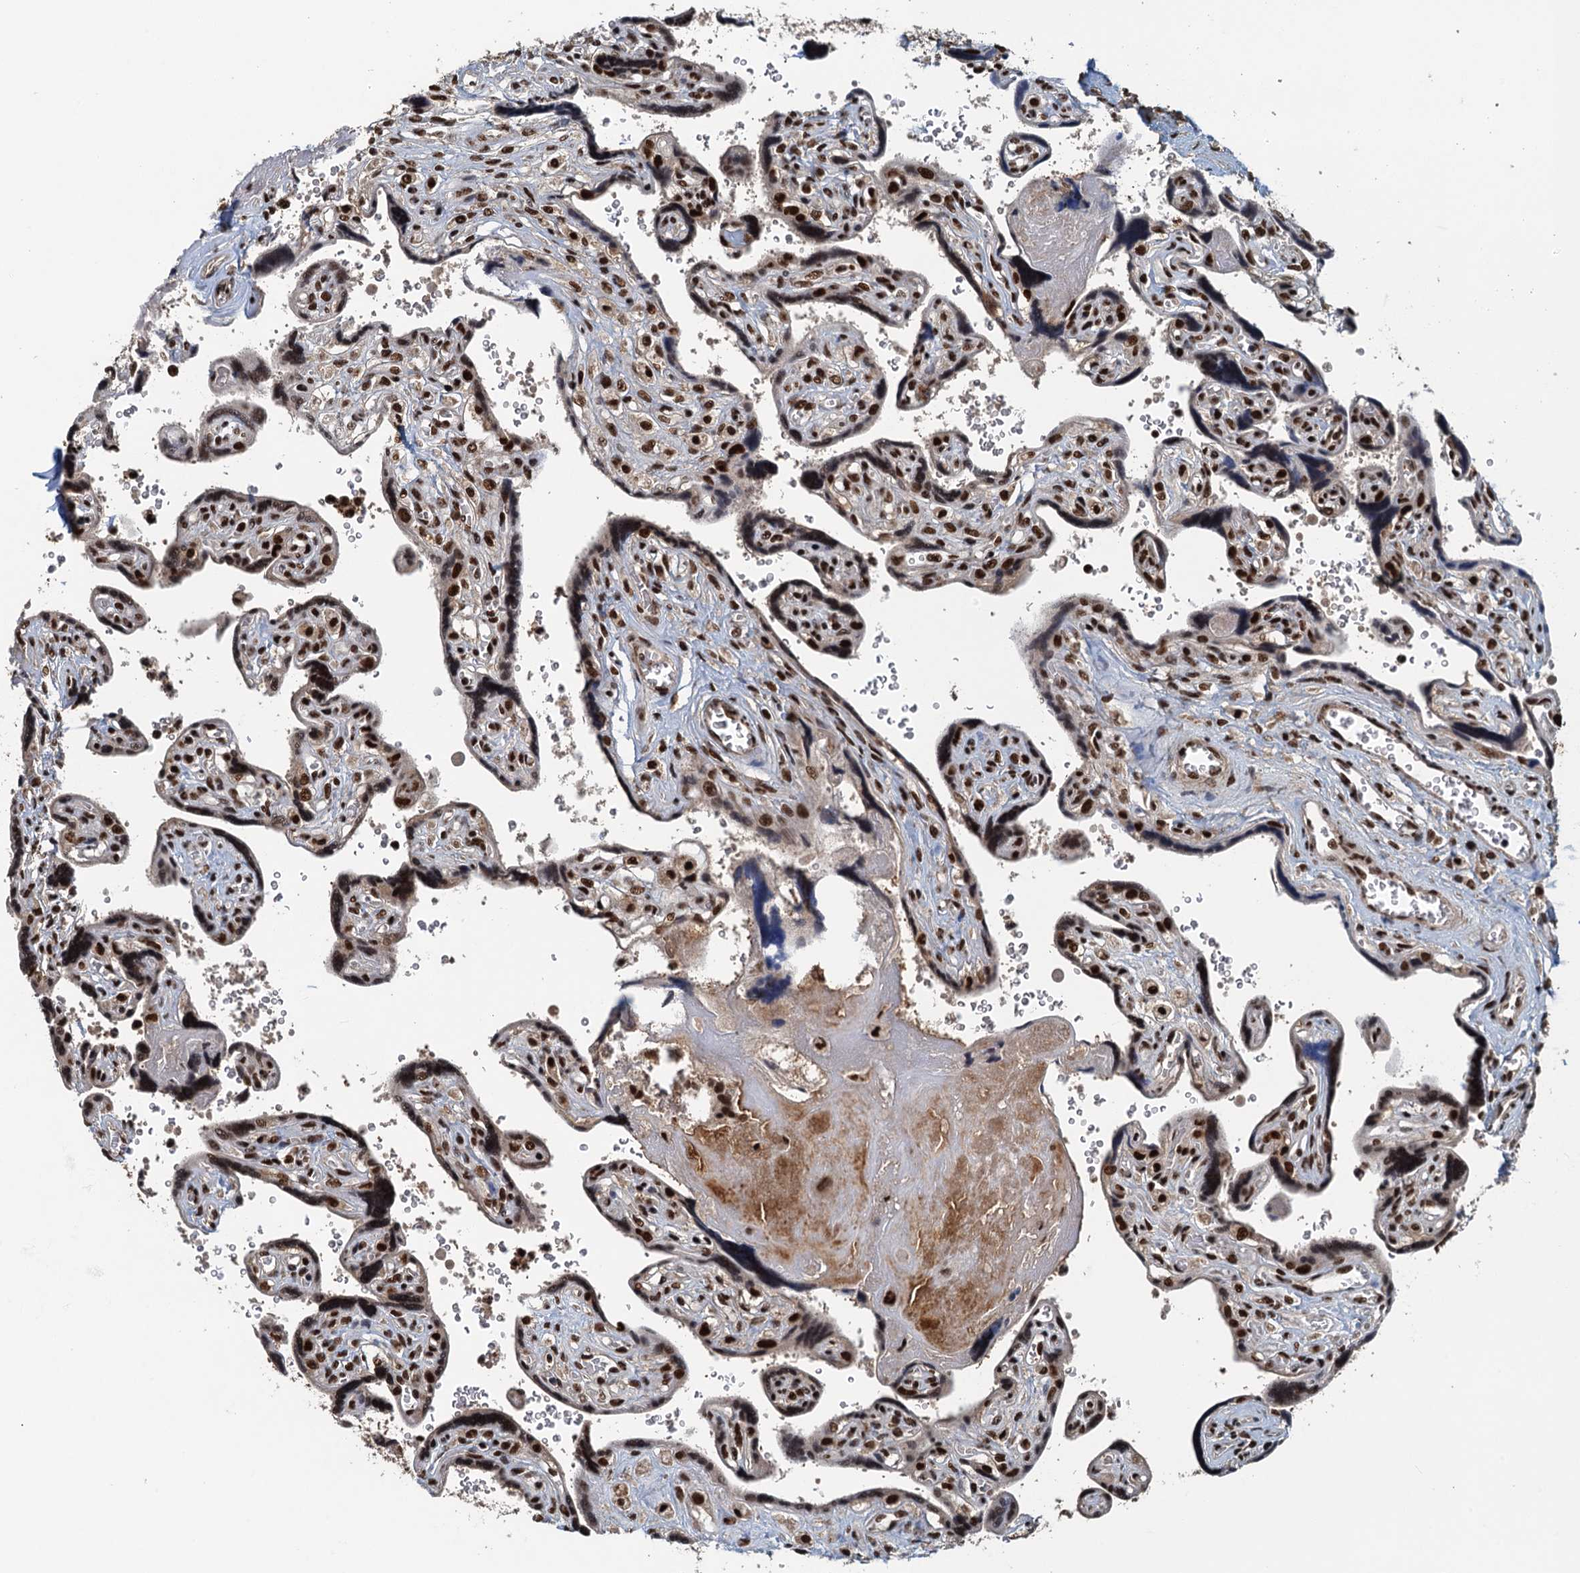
{"staining": {"intensity": "strong", "quantity": ">75%", "location": "nuclear"}, "tissue": "placenta", "cell_type": "Trophoblastic cells", "image_type": "normal", "snomed": [{"axis": "morphology", "description": "Normal tissue, NOS"}, {"axis": "topography", "description": "Placenta"}], "caption": "Protein staining of unremarkable placenta displays strong nuclear positivity in about >75% of trophoblastic cells. (IHC, brightfield microscopy, high magnification).", "gene": "ZC3H18", "patient": {"sex": "female", "age": 39}}